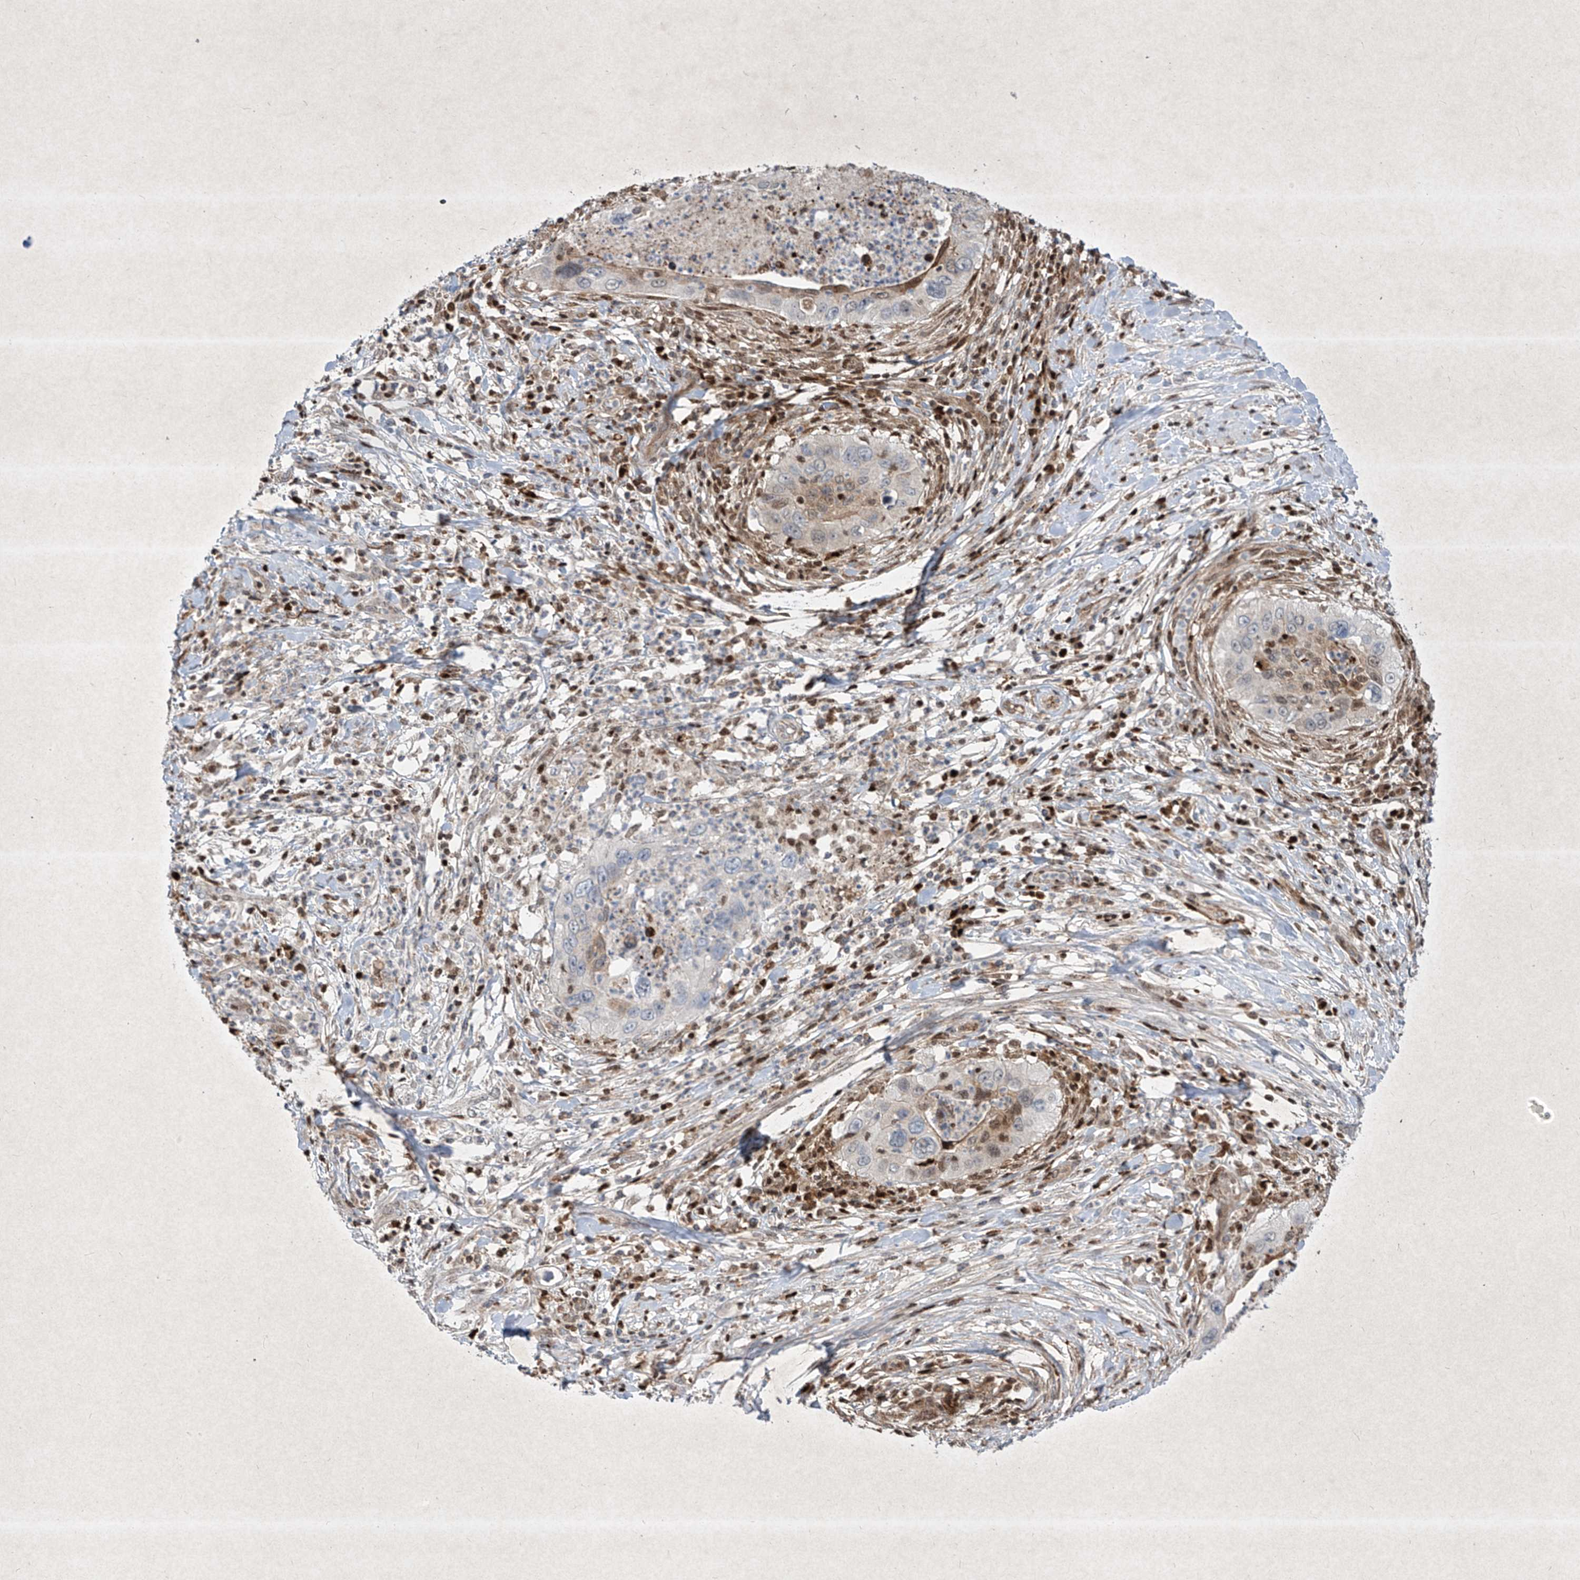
{"staining": {"intensity": "moderate", "quantity": "<25%", "location": "cytoplasmic/membranous,nuclear"}, "tissue": "cervical cancer", "cell_type": "Tumor cells", "image_type": "cancer", "snomed": [{"axis": "morphology", "description": "Squamous cell carcinoma, NOS"}, {"axis": "topography", "description": "Cervix"}], "caption": "A low amount of moderate cytoplasmic/membranous and nuclear expression is appreciated in about <25% of tumor cells in cervical cancer tissue. The staining was performed using DAB (3,3'-diaminobenzidine), with brown indicating positive protein expression. Nuclei are stained blue with hematoxylin.", "gene": "PSMB10", "patient": {"sex": "female", "age": 38}}